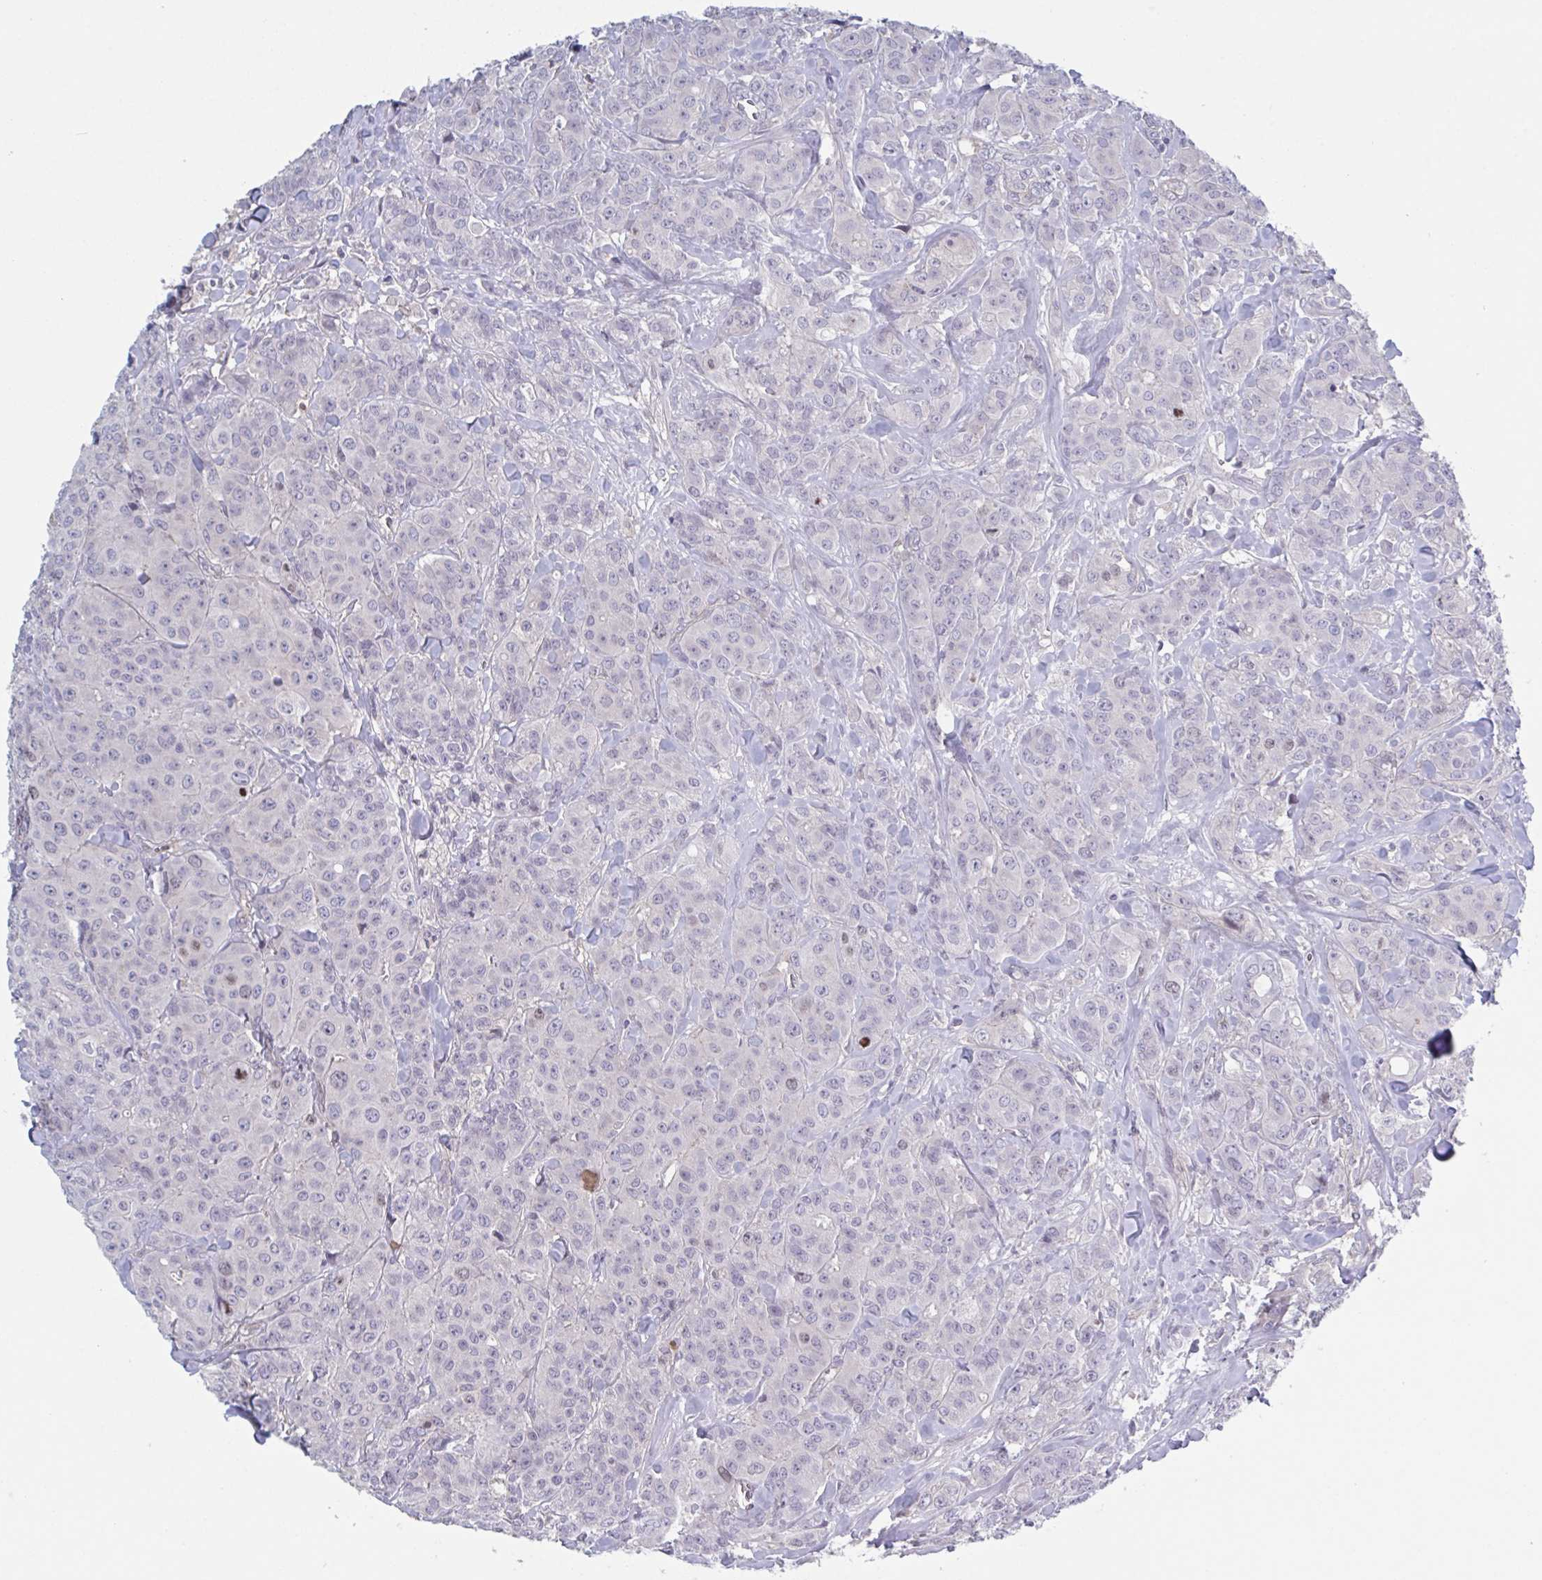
{"staining": {"intensity": "negative", "quantity": "none", "location": "none"}, "tissue": "breast cancer", "cell_type": "Tumor cells", "image_type": "cancer", "snomed": [{"axis": "morphology", "description": "Normal tissue, NOS"}, {"axis": "morphology", "description": "Duct carcinoma"}, {"axis": "topography", "description": "Breast"}], "caption": "High power microscopy photomicrograph of an immunohistochemistry histopathology image of breast invasive ductal carcinoma, revealing no significant expression in tumor cells.", "gene": "STK26", "patient": {"sex": "female", "age": 43}}